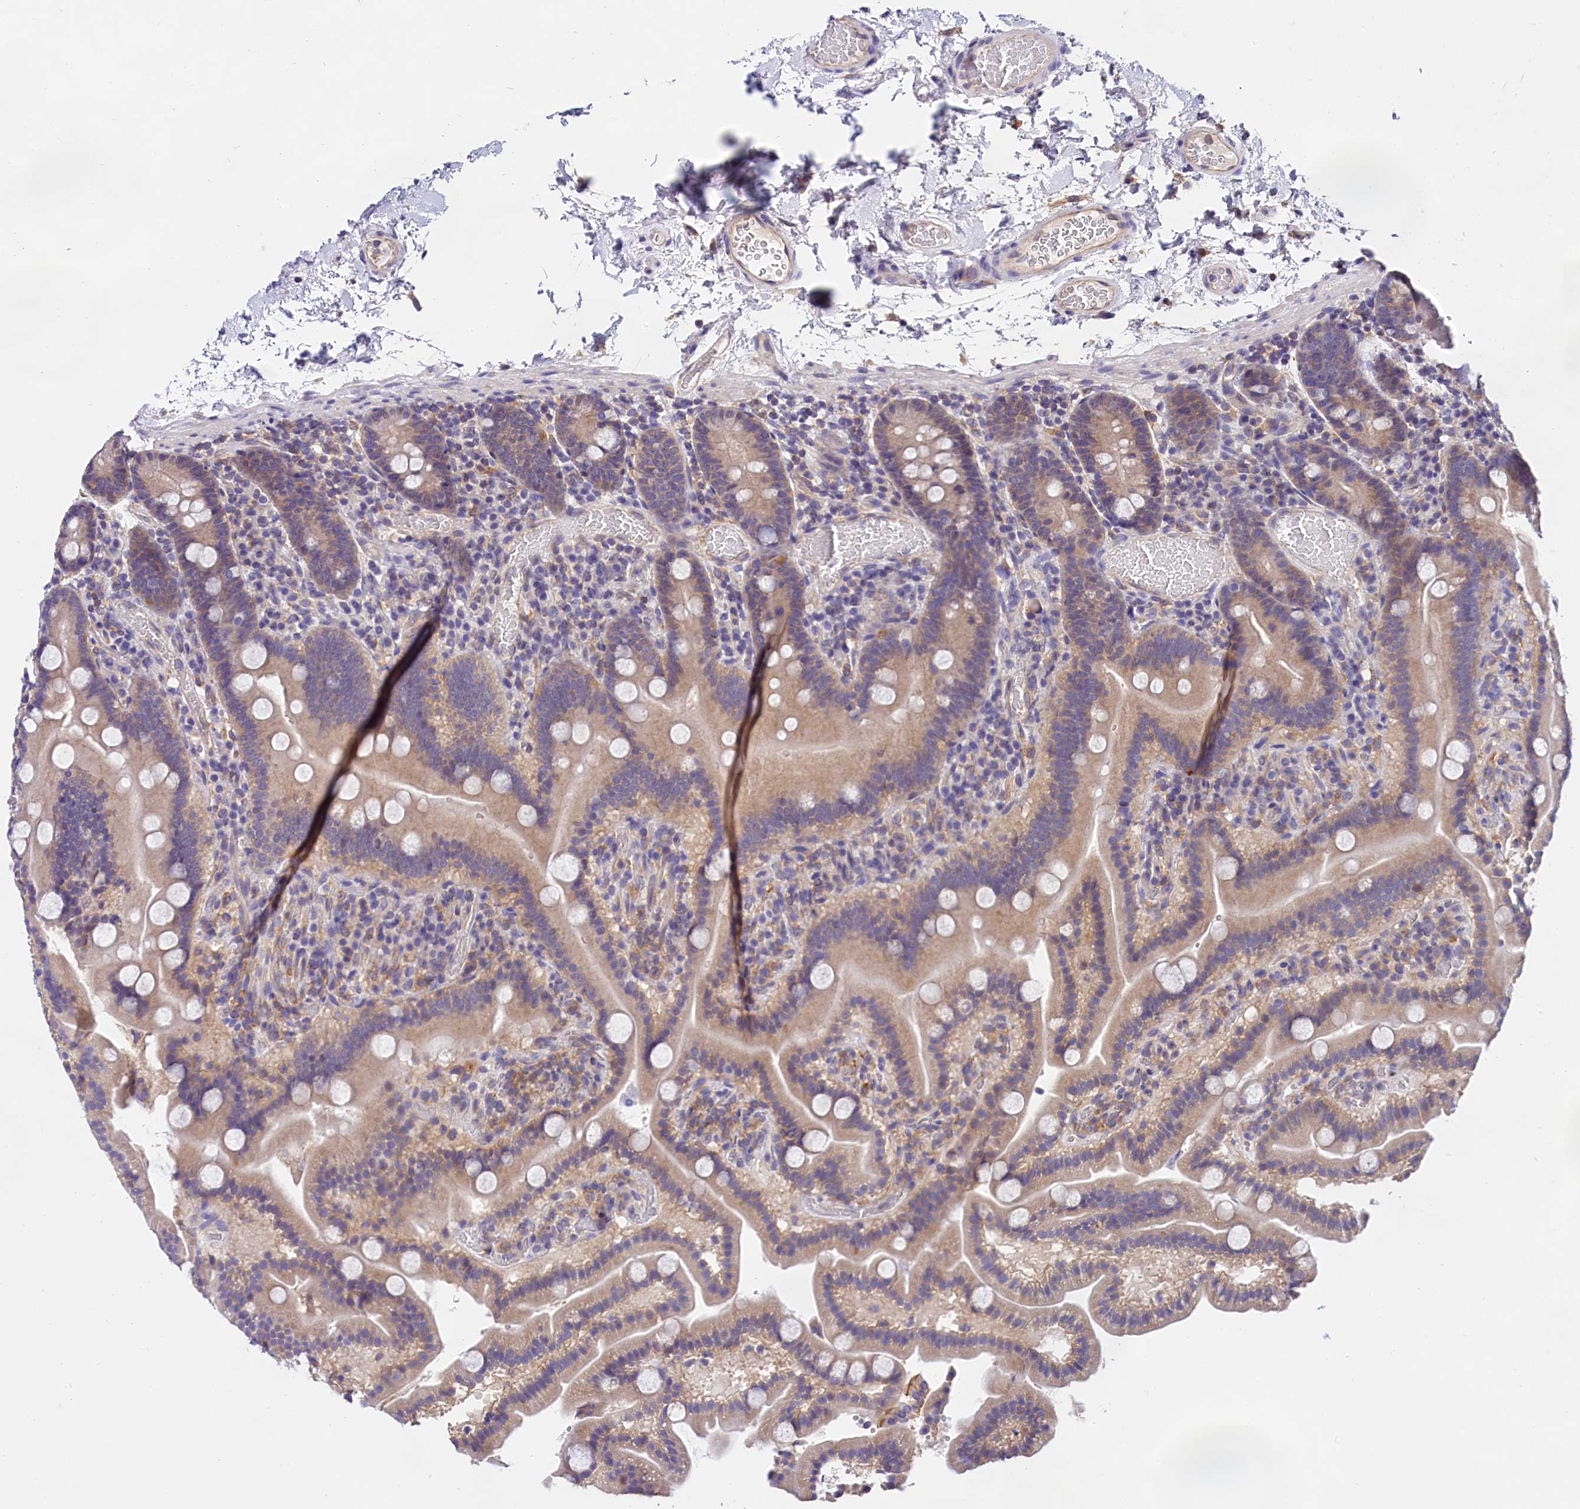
{"staining": {"intensity": "moderate", "quantity": "25%-75%", "location": "cytoplasmic/membranous"}, "tissue": "duodenum", "cell_type": "Glandular cells", "image_type": "normal", "snomed": [{"axis": "morphology", "description": "Normal tissue, NOS"}, {"axis": "topography", "description": "Duodenum"}], "caption": "Duodenum stained for a protein (brown) demonstrates moderate cytoplasmic/membranous positive positivity in approximately 25%-75% of glandular cells.", "gene": "OAS3", "patient": {"sex": "male", "age": 55}}